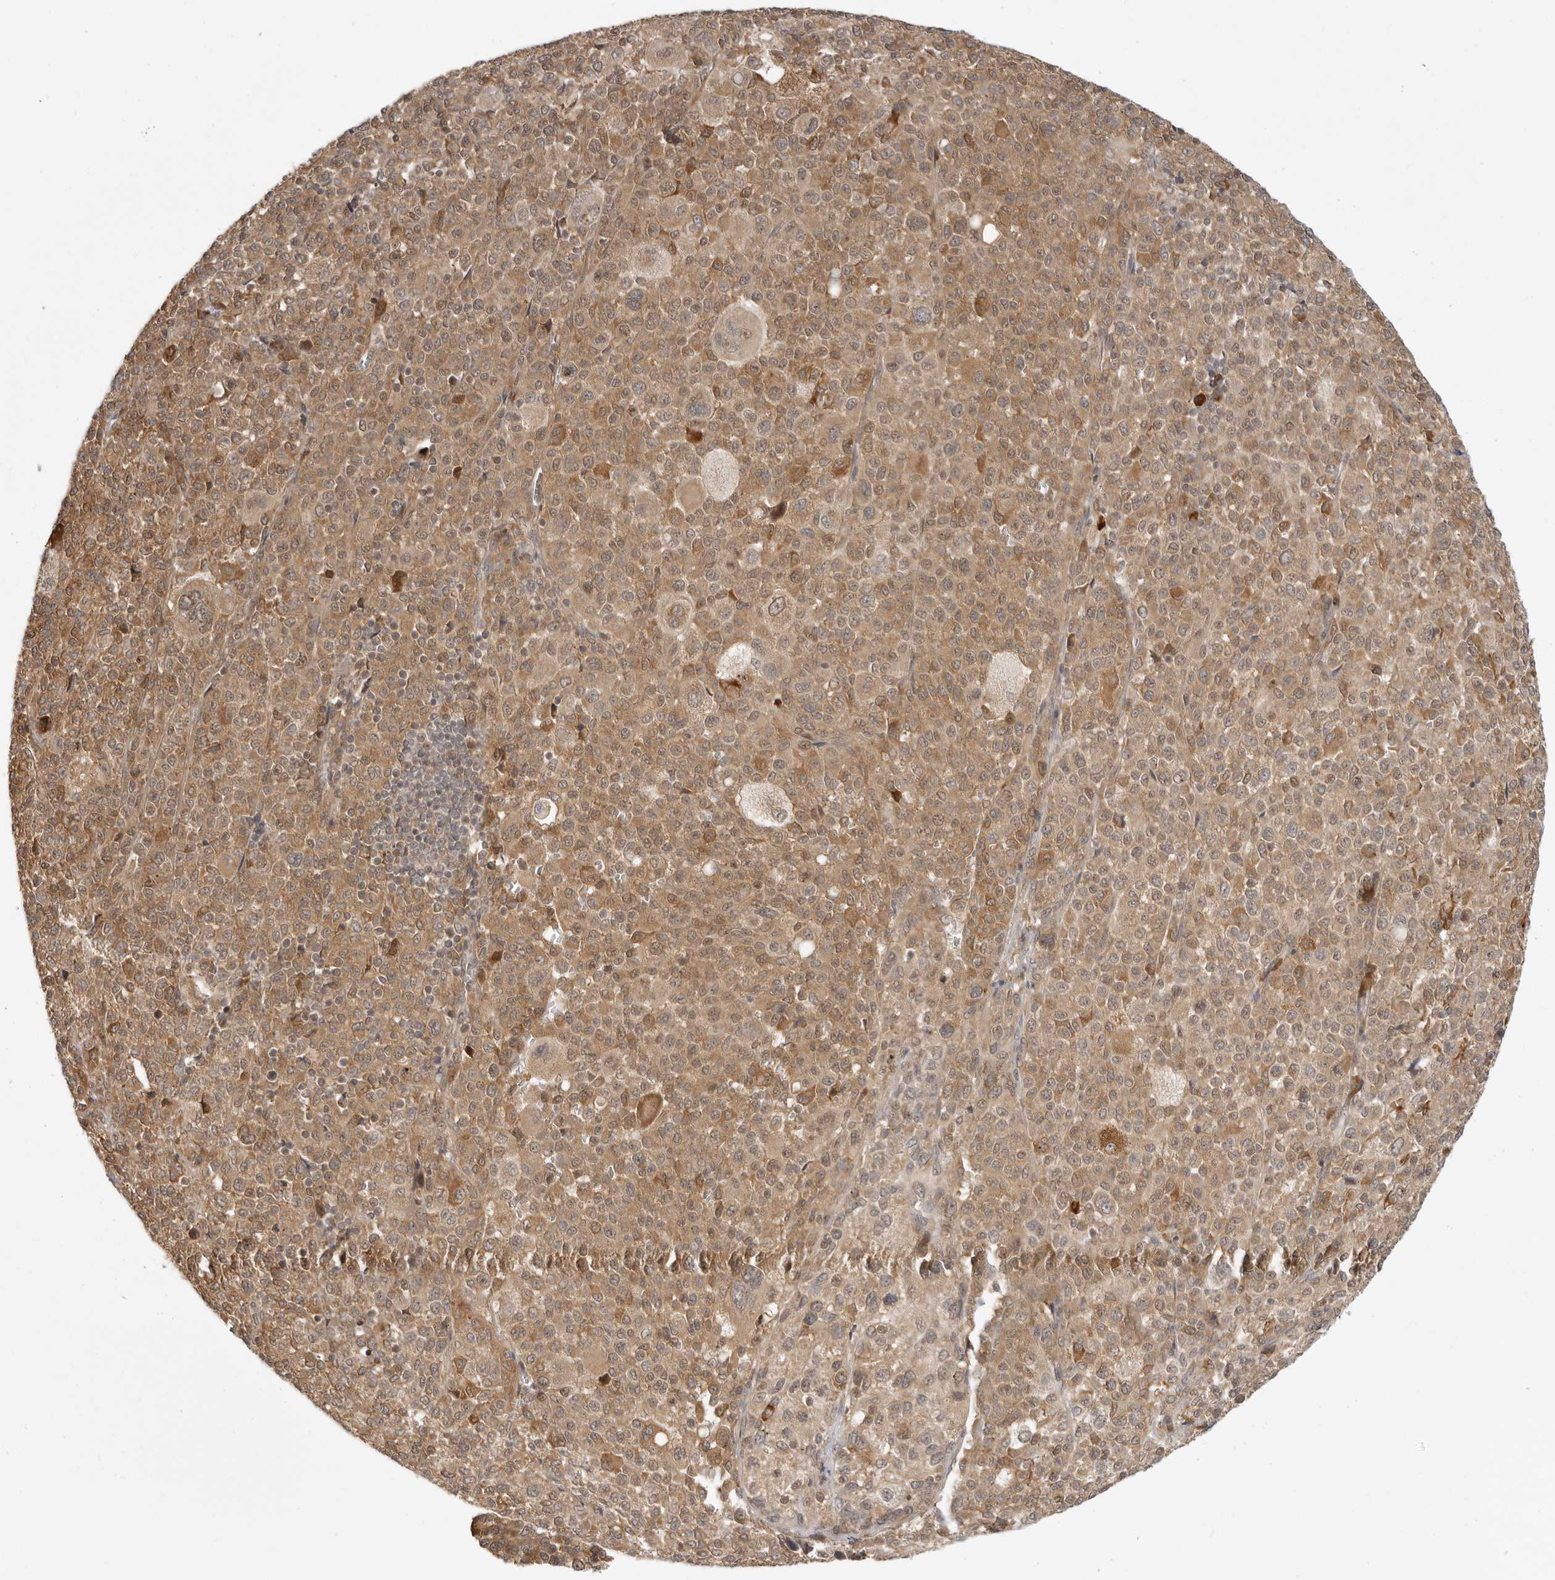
{"staining": {"intensity": "moderate", "quantity": ">75%", "location": "cytoplasmic/membranous"}, "tissue": "melanoma", "cell_type": "Tumor cells", "image_type": "cancer", "snomed": [{"axis": "morphology", "description": "Malignant melanoma, Metastatic site"}, {"axis": "topography", "description": "Skin"}], "caption": "Protein analysis of malignant melanoma (metastatic site) tissue demonstrates moderate cytoplasmic/membranous expression in about >75% of tumor cells.", "gene": "PRRC2A", "patient": {"sex": "female", "age": 74}}